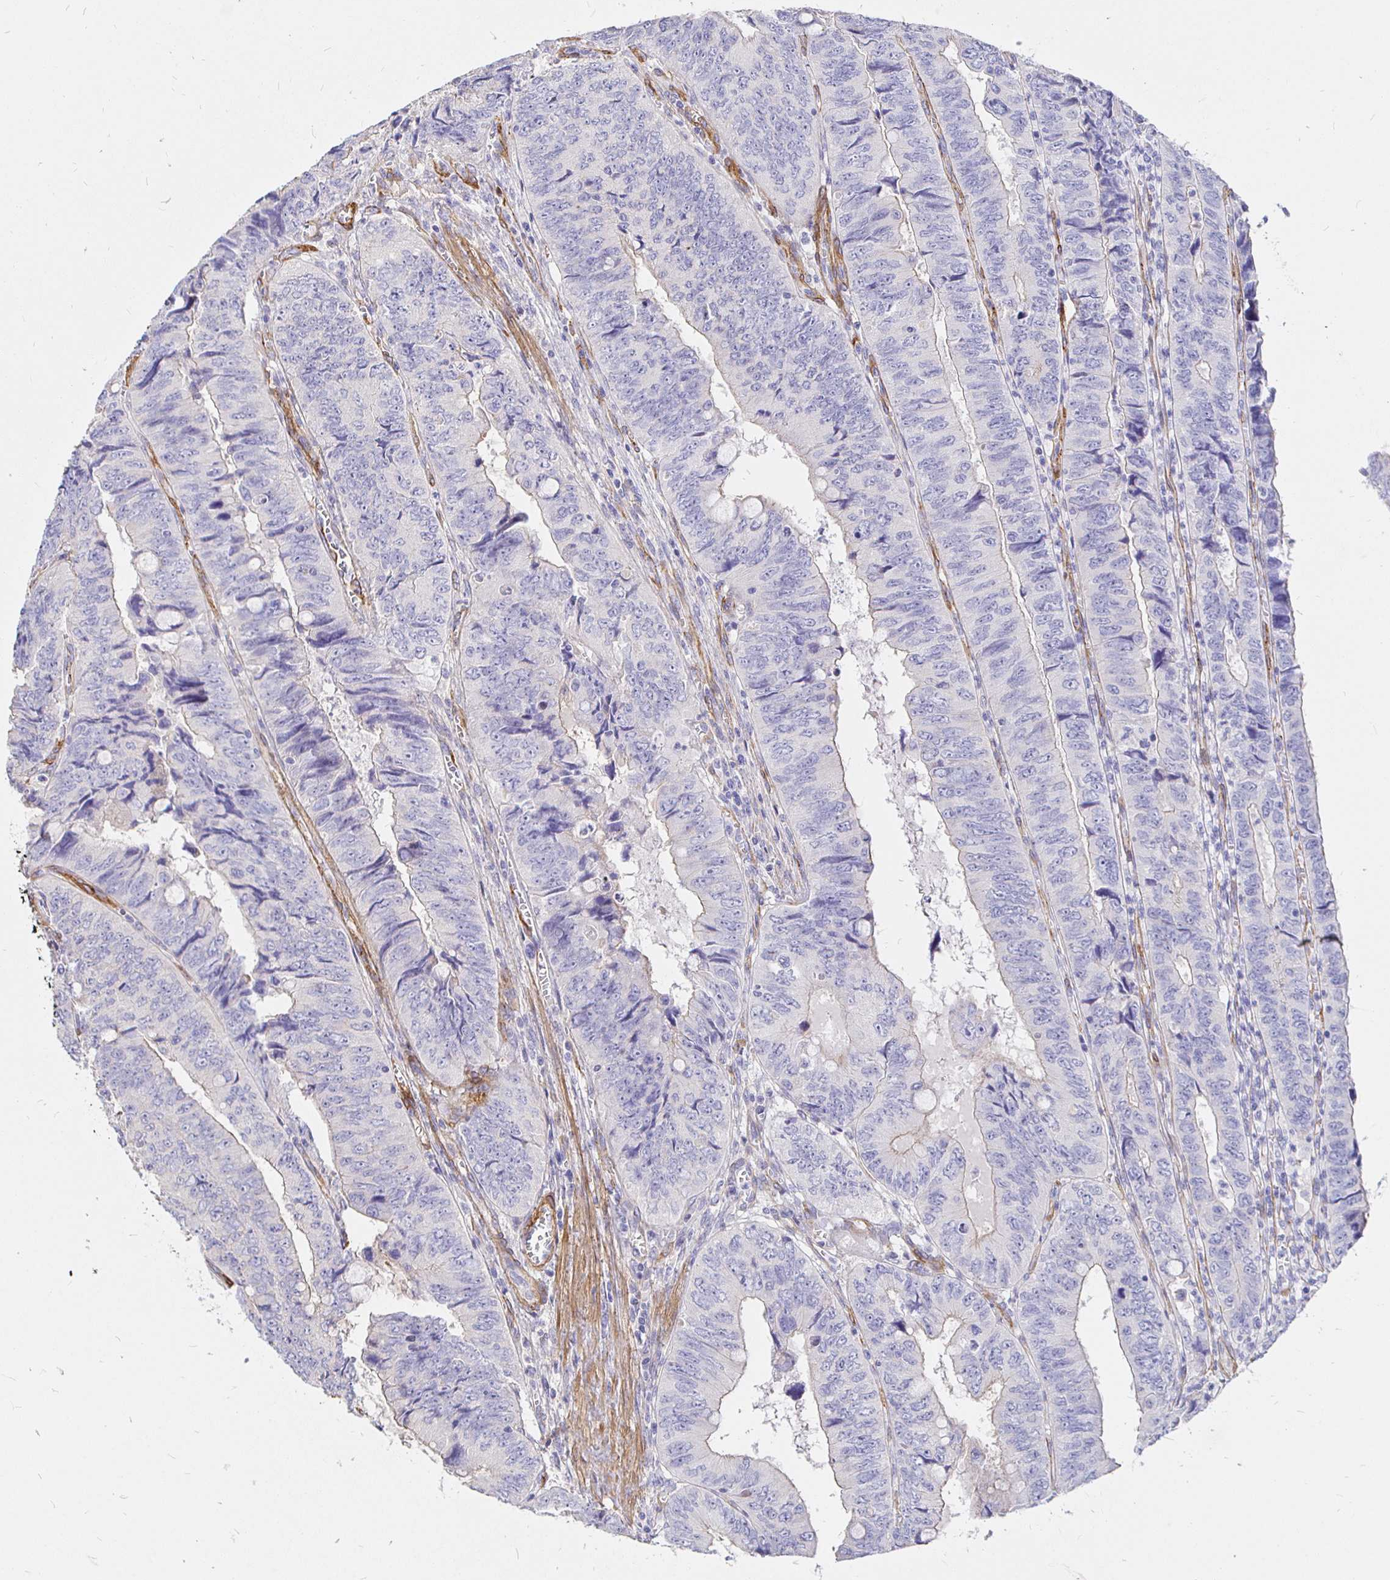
{"staining": {"intensity": "negative", "quantity": "none", "location": "none"}, "tissue": "colorectal cancer", "cell_type": "Tumor cells", "image_type": "cancer", "snomed": [{"axis": "morphology", "description": "Adenocarcinoma, NOS"}, {"axis": "topography", "description": "Colon"}], "caption": "Protein analysis of colorectal cancer (adenocarcinoma) displays no significant staining in tumor cells. (DAB IHC visualized using brightfield microscopy, high magnification).", "gene": "PALM2AKAP2", "patient": {"sex": "female", "age": 84}}